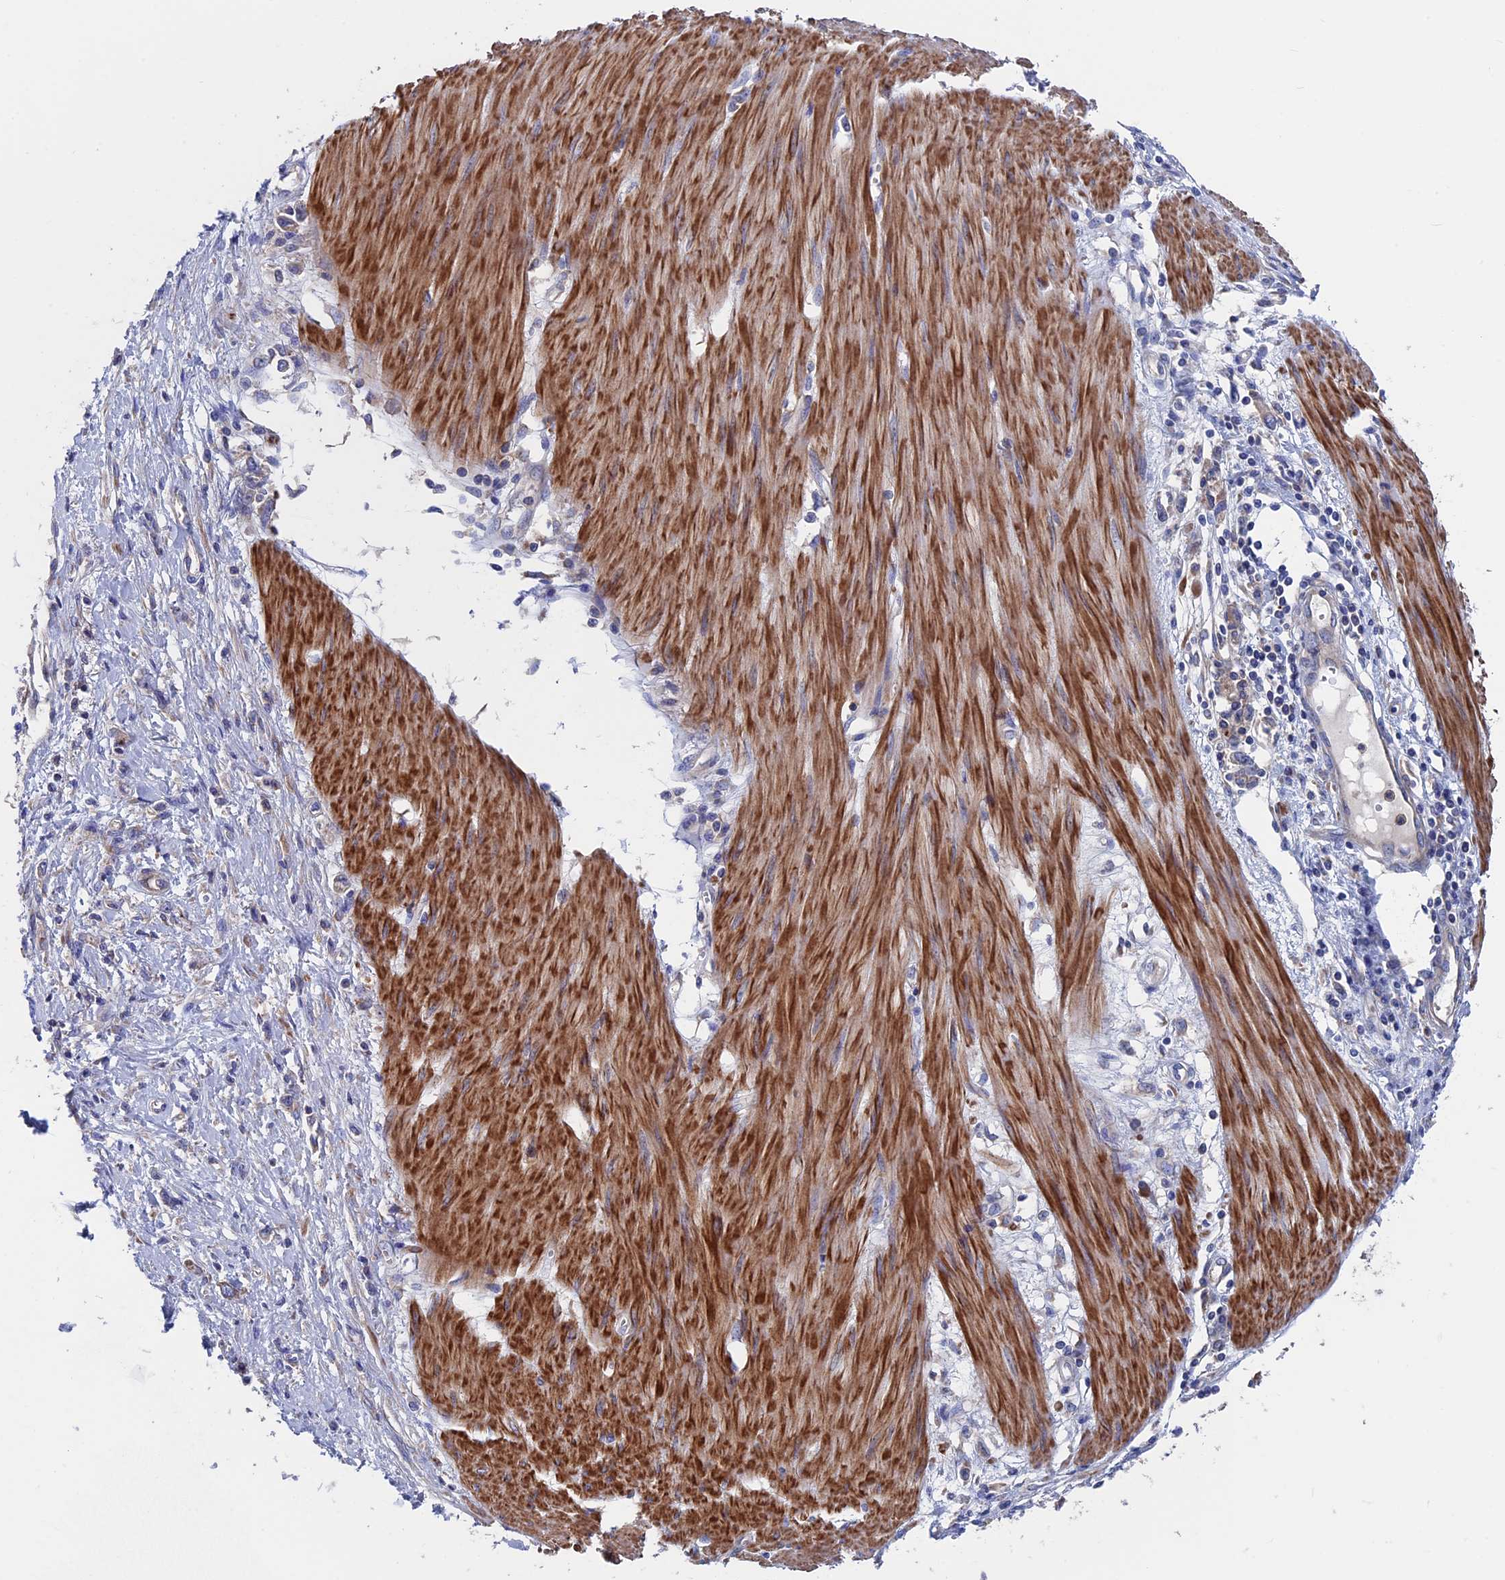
{"staining": {"intensity": "weak", "quantity": "<25%", "location": "cytoplasmic/membranous"}, "tissue": "stomach cancer", "cell_type": "Tumor cells", "image_type": "cancer", "snomed": [{"axis": "morphology", "description": "Adenocarcinoma, NOS"}, {"axis": "topography", "description": "Stomach"}], "caption": "IHC image of human stomach adenocarcinoma stained for a protein (brown), which demonstrates no expression in tumor cells.", "gene": "DNAJC3", "patient": {"sex": "female", "age": 76}}